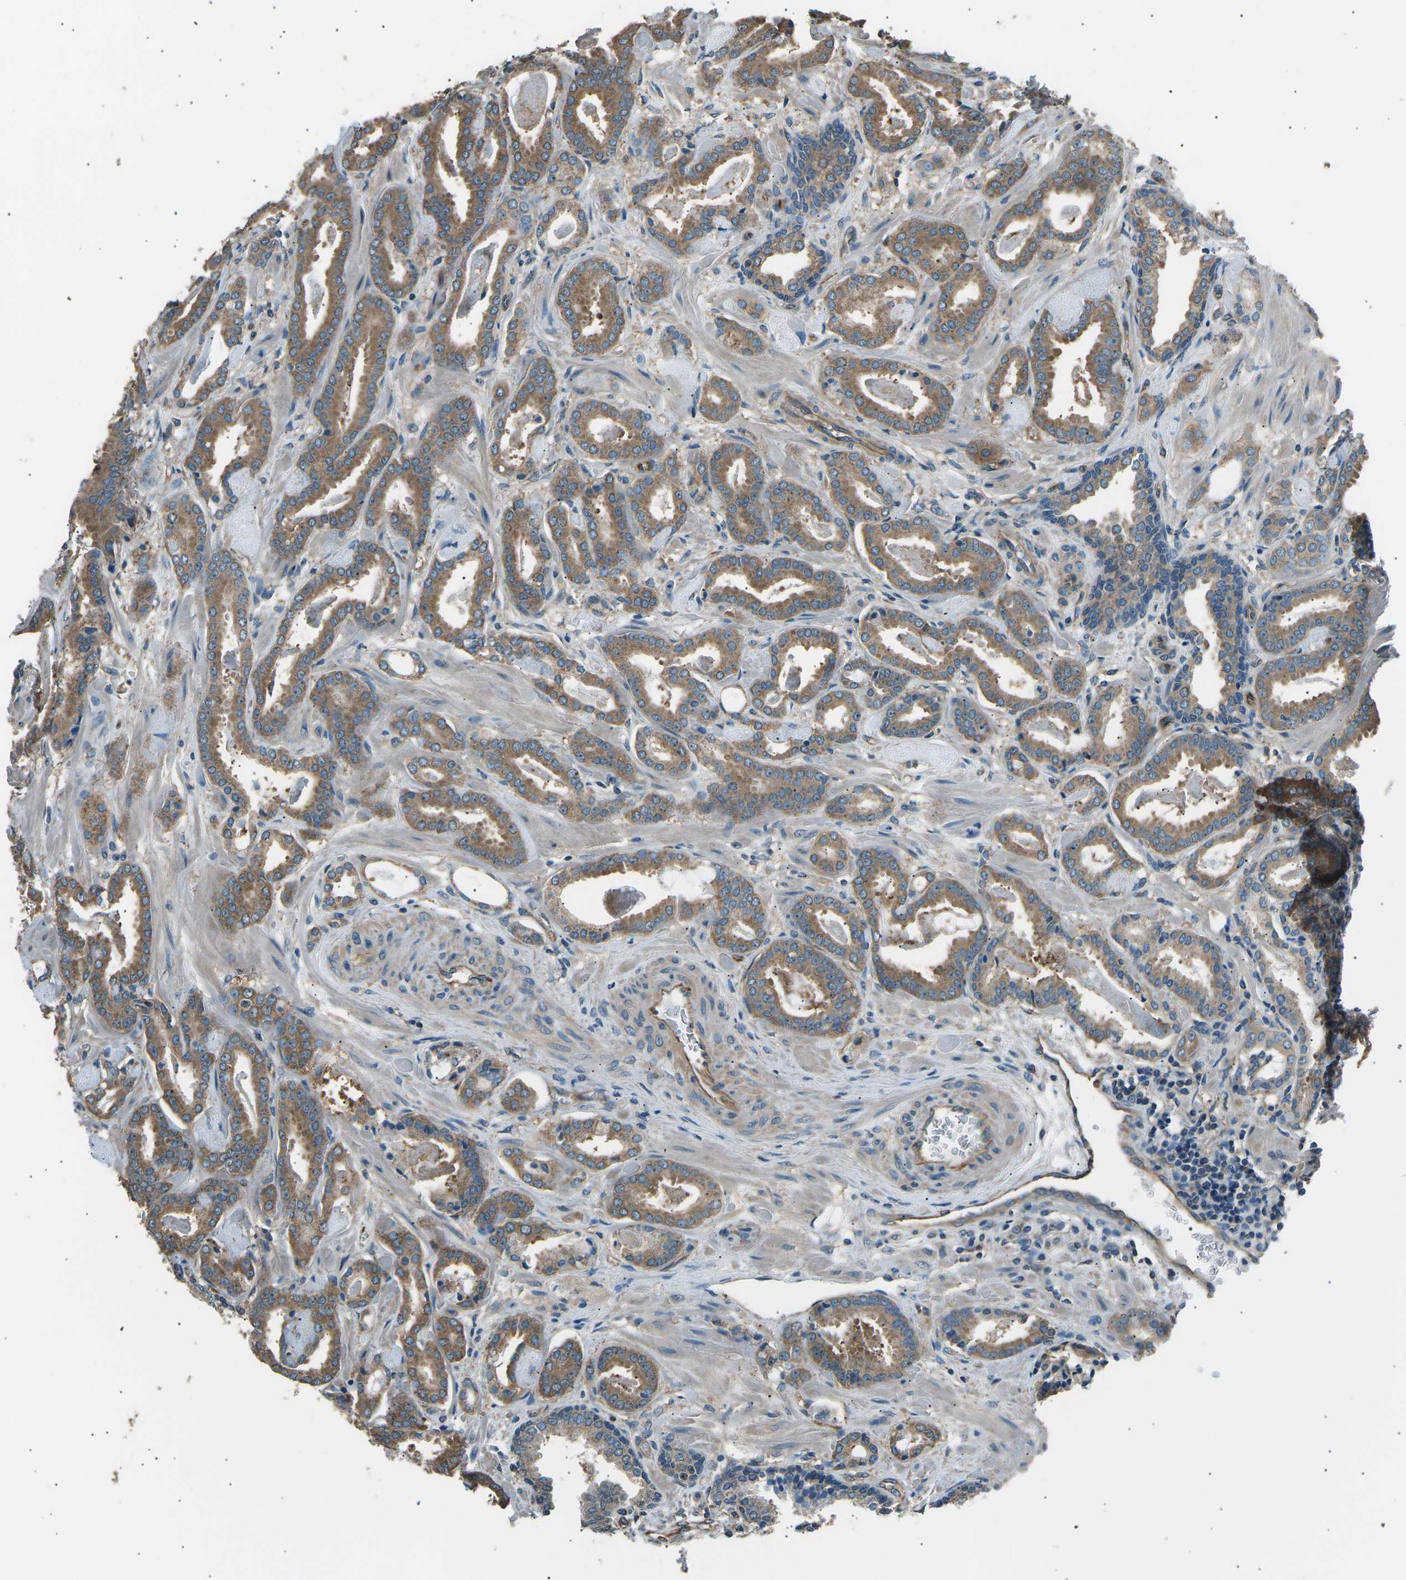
{"staining": {"intensity": "moderate", "quantity": ">75%", "location": "cytoplasmic/membranous"}, "tissue": "prostate cancer", "cell_type": "Tumor cells", "image_type": "cancer", "snomed": [{"axis": "morphology", "description": "Adenocarcinoma, Low grade"}, {"axis": "topography", "description": "Prostate"}], "caption": "This photomicrograph shows immunohistochemistry (IHC) staining of prostate cancer, with medium moderate cytoplasmic/membranous staining in about >75% of tumor cells.", "gene": "SLK", "patient": {"sex": "male", "age": 53}}